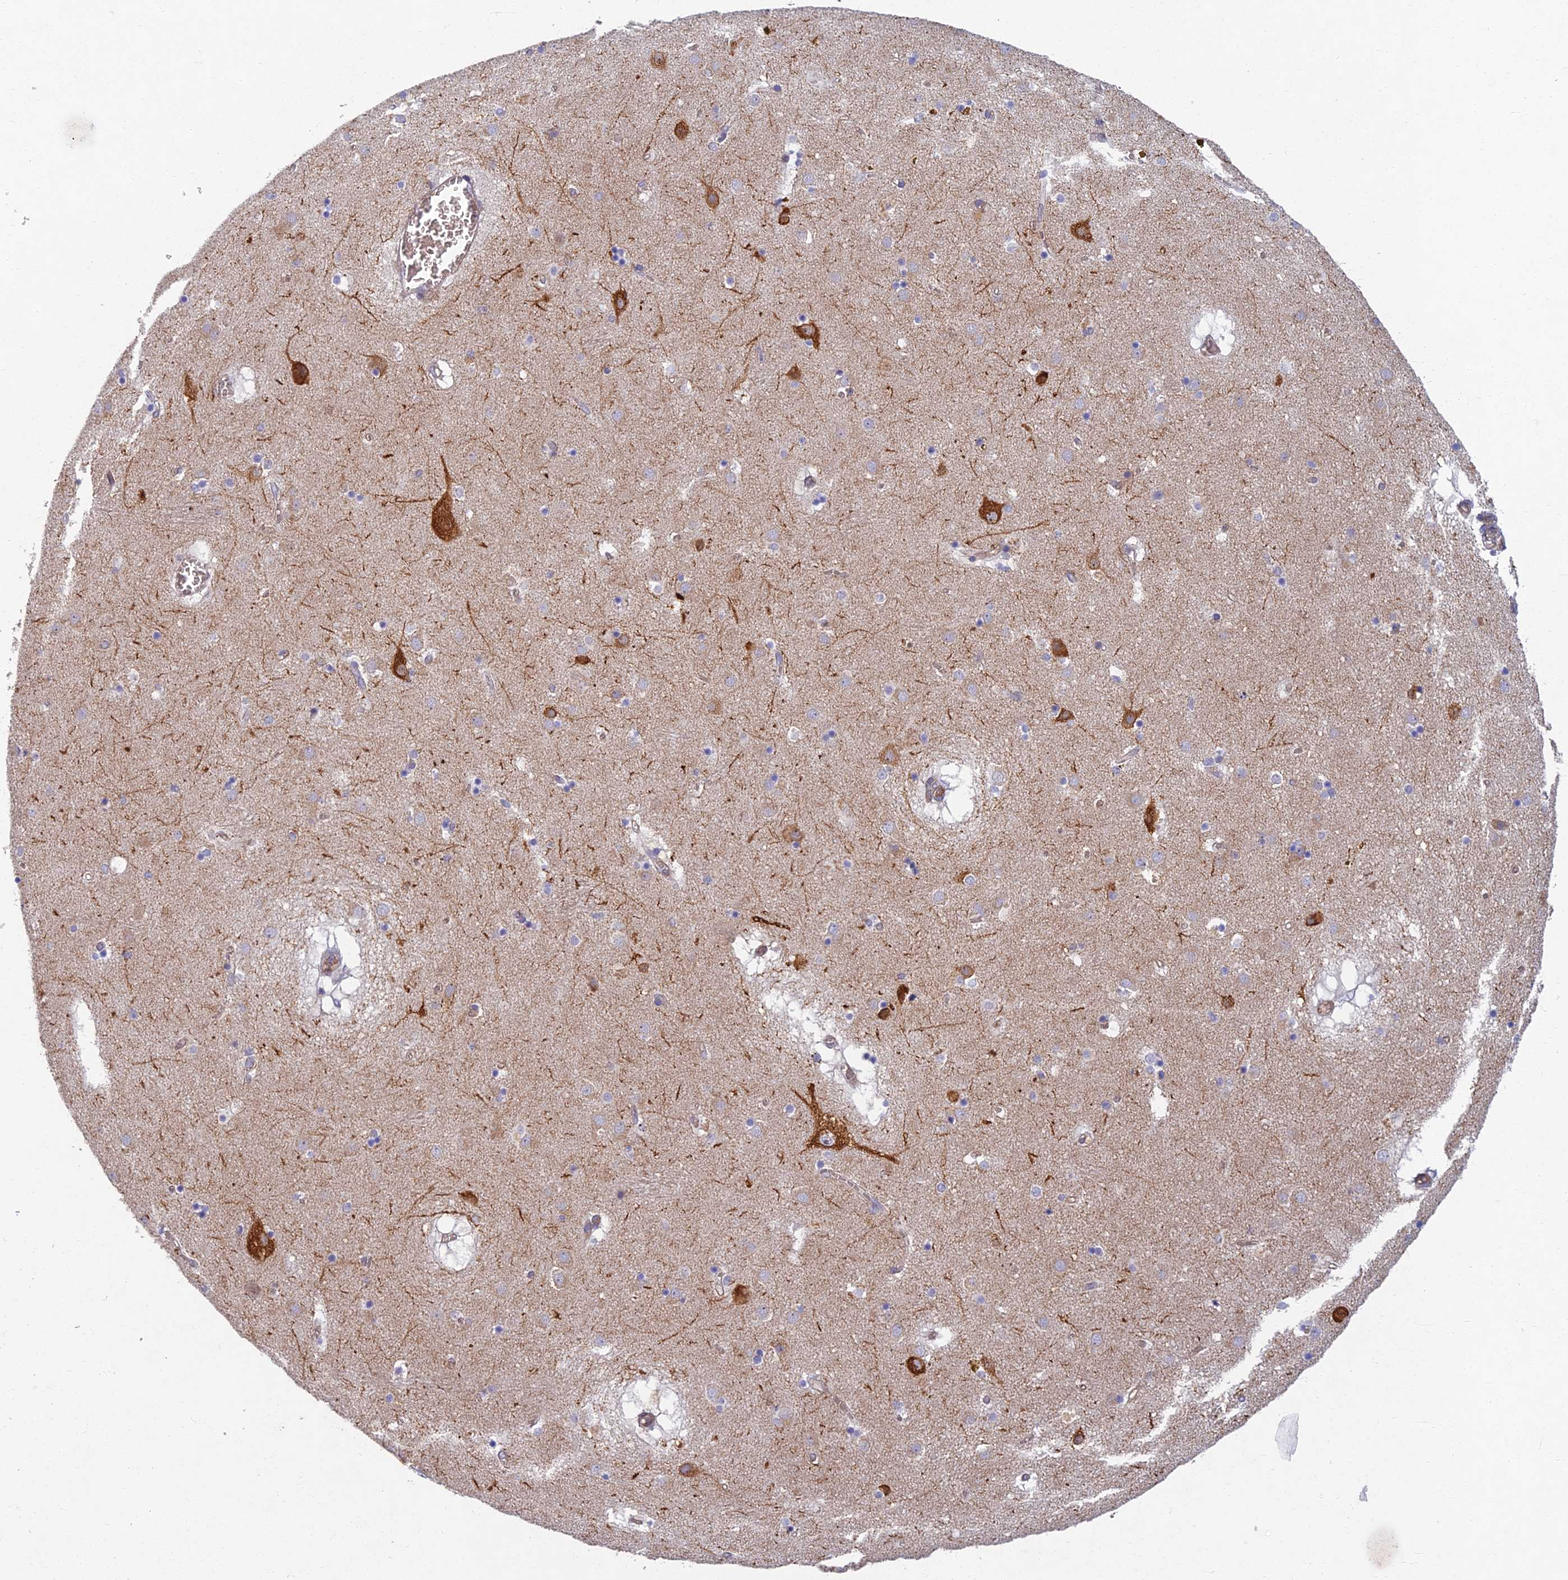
{"staining": {"intensity": "negative", "quantity": "none", "location": "none"}, "tissue": "caudate", "cell_type": "Glial cells", "image_type": "normal", "snomed": [{"axis": "morphology", "description": "Normal tissue, NOS"}, {"axis": "topography", "description": "Lateral ventricle wall"}], "caption": "Immunohistochemistry micrograph of normal caudate: human caudate stained with DAB reveals no significant protein positivity in glial cells.", "gene": "RHBDL2", "patient": {"sex": "male", "age": 70}}